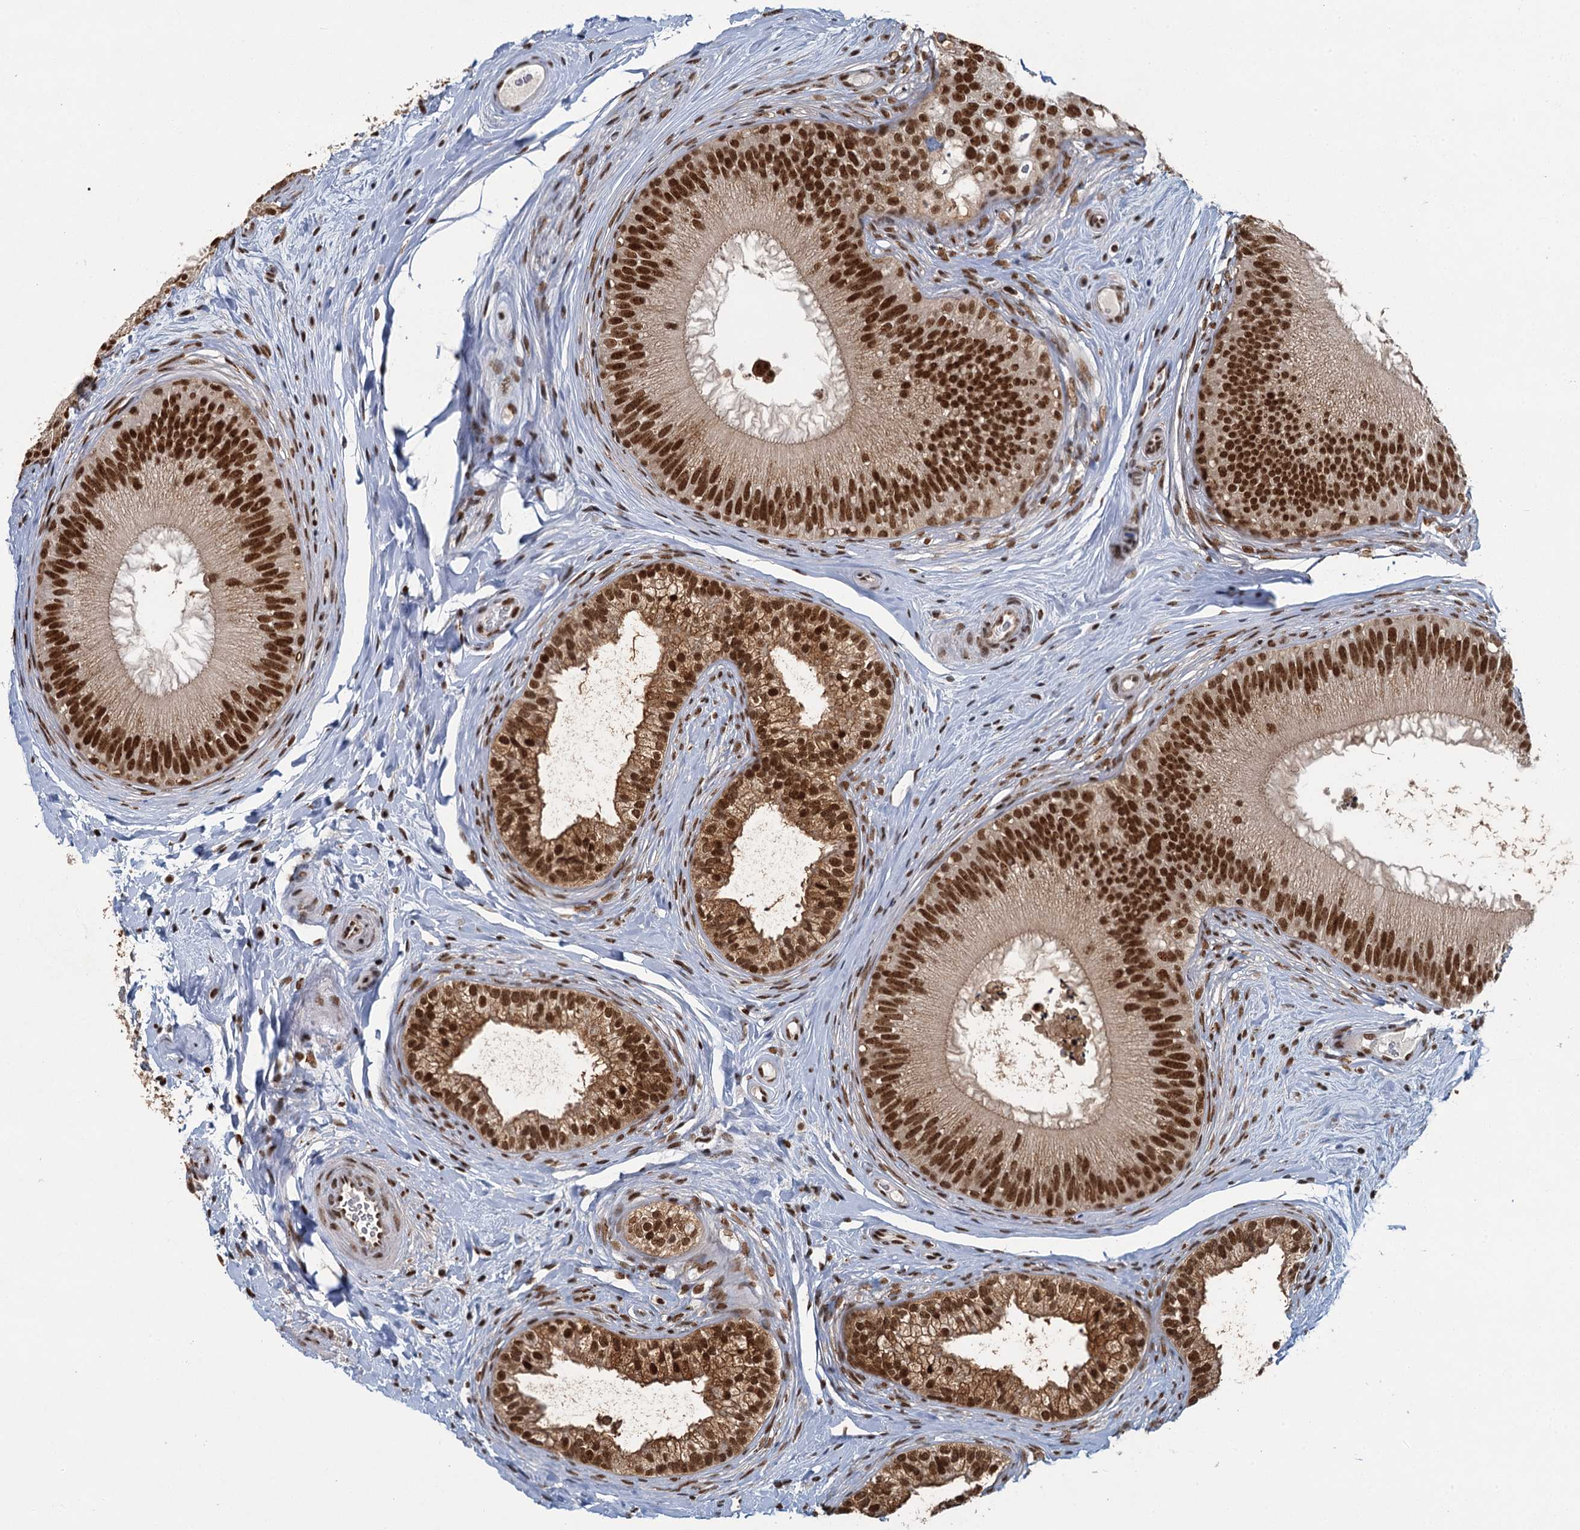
{"staining": {"intensity": "strong", "quantity": ">75%", "location": "cytoplasmic/membranous,nuclear"}, "tissue": "epididymis", "cell_type": "Glandular cells", "image_type": "normal", "snomed": [{"axis": "morphology", "description": "Normal tissue, NOS"}, {"axis": "topography", "description": "Epididymis"}], "caption": "IHC of benign human epididymis reveals high levels of strong cytoplasmic/membranous,nuclear expression in about >75% of glandular cells.", "gene": "PPHLN1", "patient": {"sex": "male", "age": 45}}